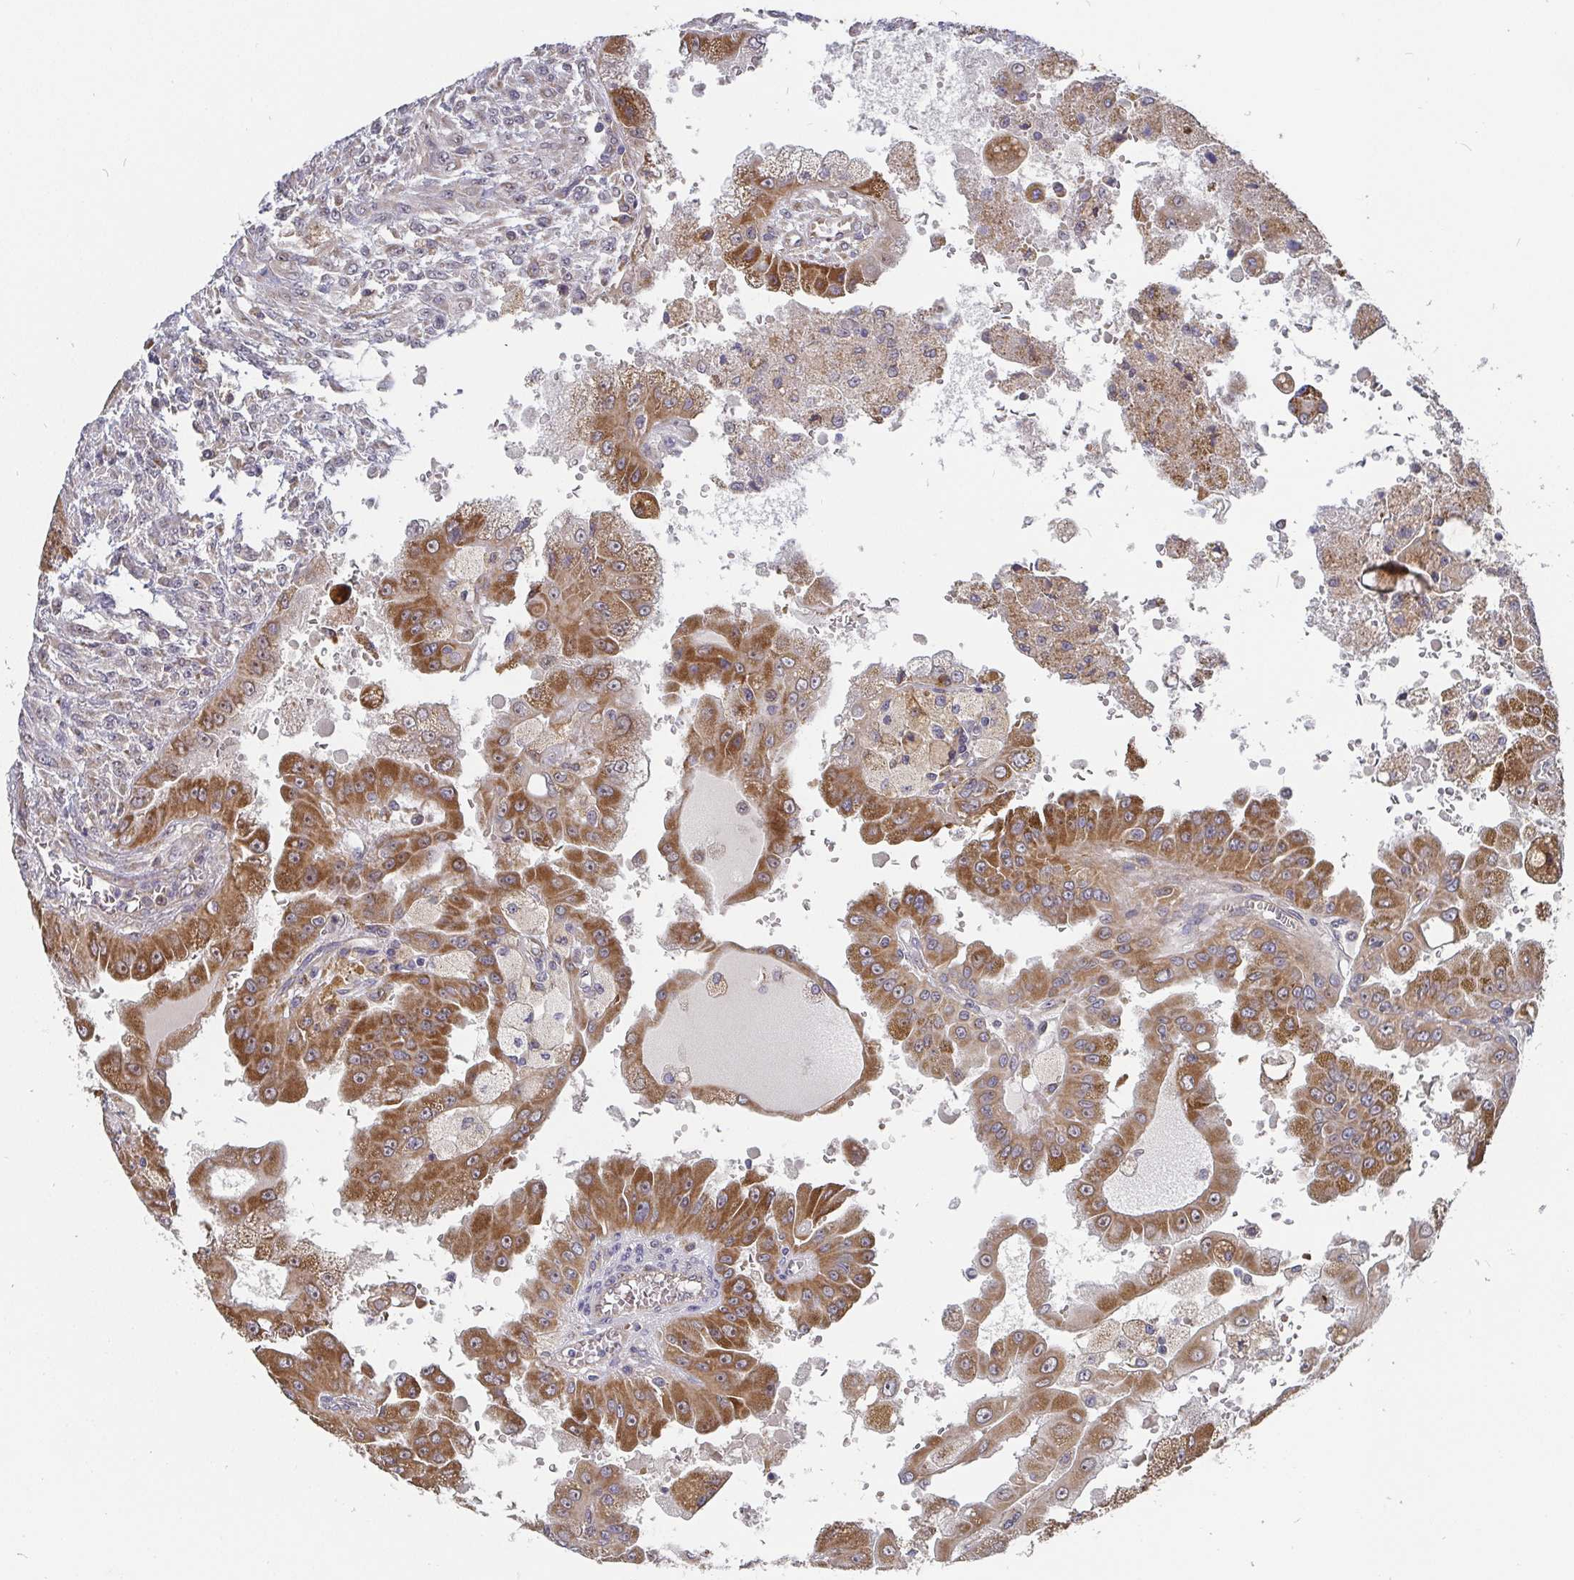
{"staining": {"intensity": "moderate", "quantity": ">75%", "location": "cytoplasmic/membranous"}, "tissue": "renal cancer", "cell_type": "Tumor cells", "image_type": "cancer", "snomed": [{"axis": "morphology", "description": "Adenocarcinoma, NOS"}, {"axis": "topography", "description": "Kidney"}], "caption": "Renal cancer stained with a protein marker reveals moderate staining in tumor cells.", "gene": "PDF", "patient": {"sex": "male", "age": 58}}